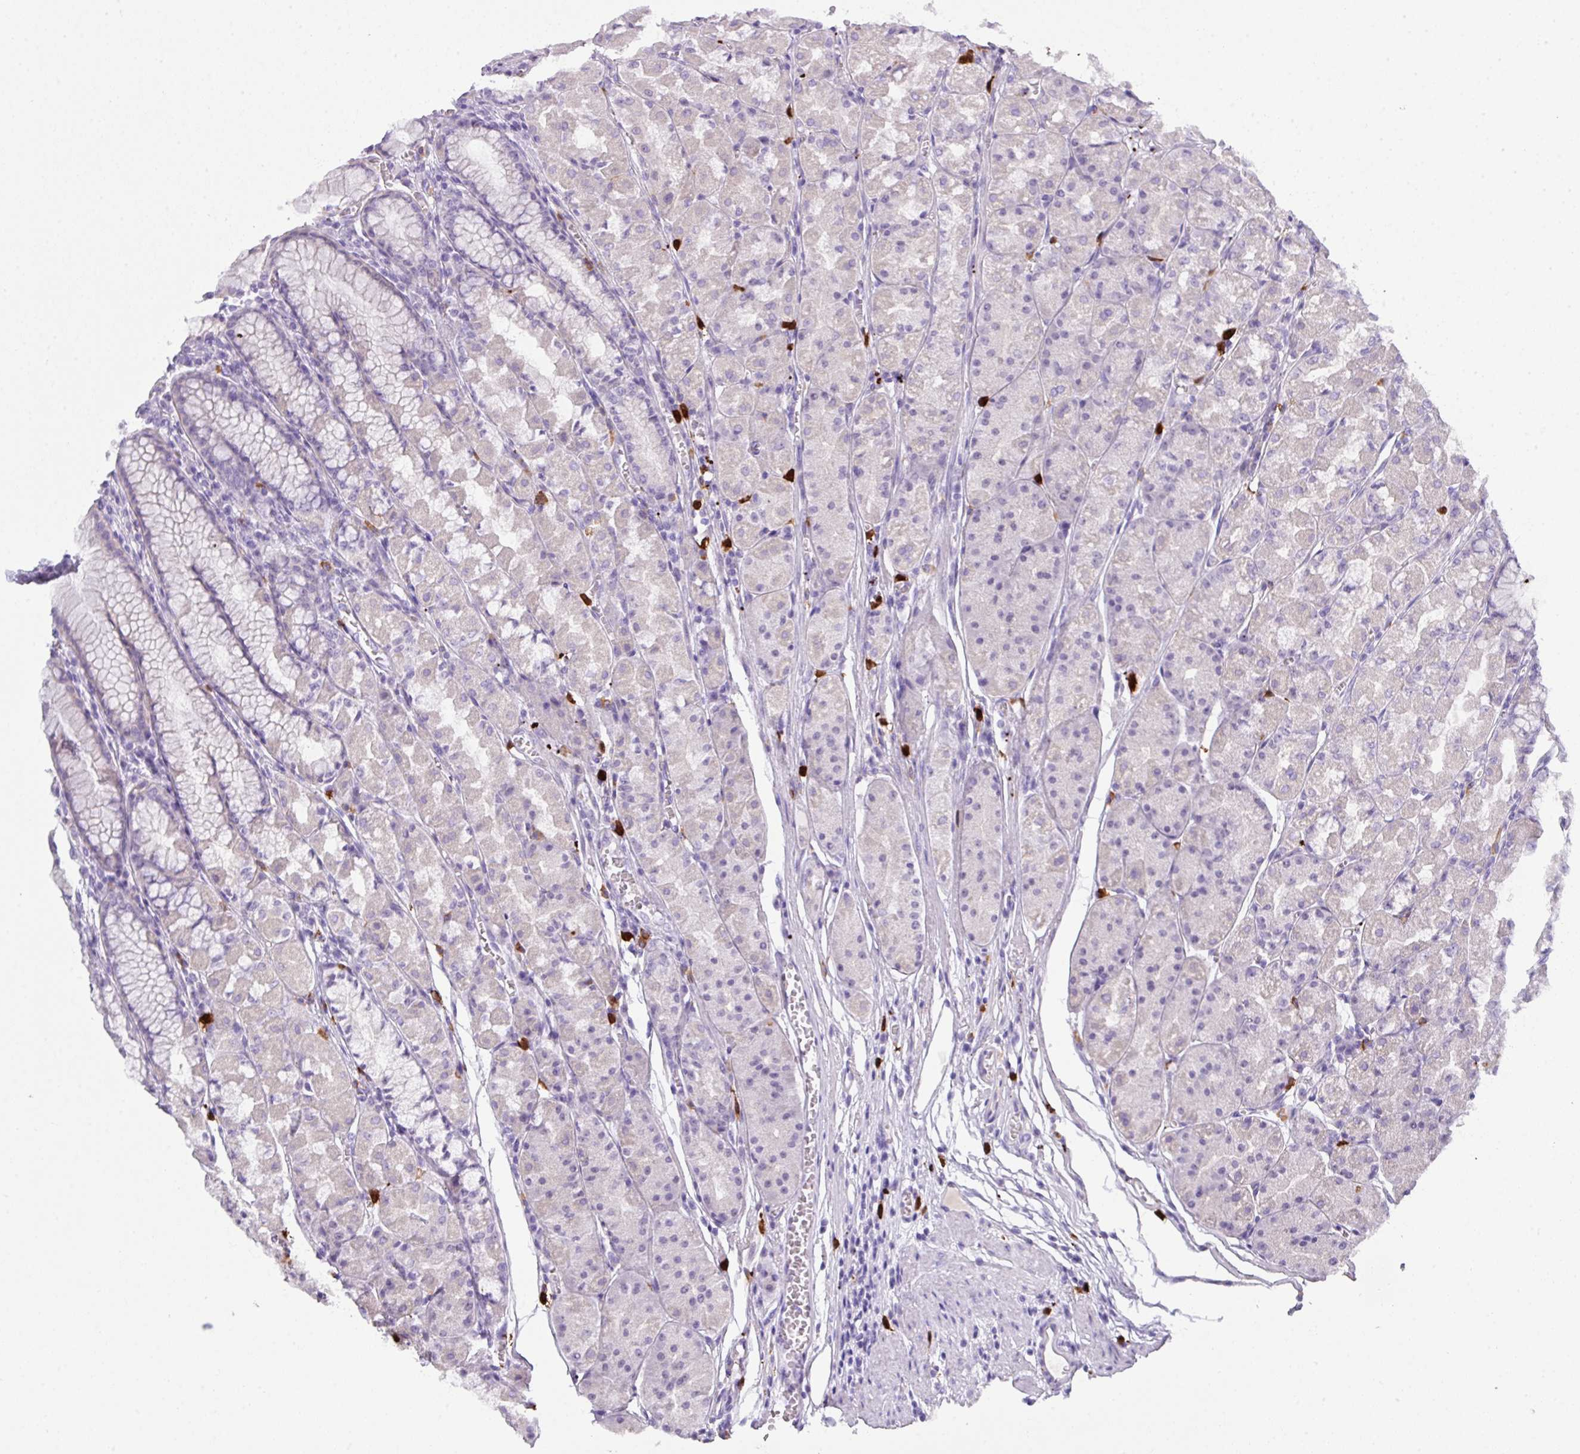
{"staining": {"intensity": "weak", "quantity": "<25%", "location": "cytoplasmic/membranous"}, "tissue": "stomach", "cell_type": "Glandular cells", "image_type": "normal", "snomed": [{"axis": "morphology", "description": "Normal tissue, NOS"}, {"axis": "topography", "description": "Stomach"}], "caption": "An image of human stomach is negative for staining in glandular cells.", "gene": "MRM2", "patient": {"sex": "male", "age": 55}}